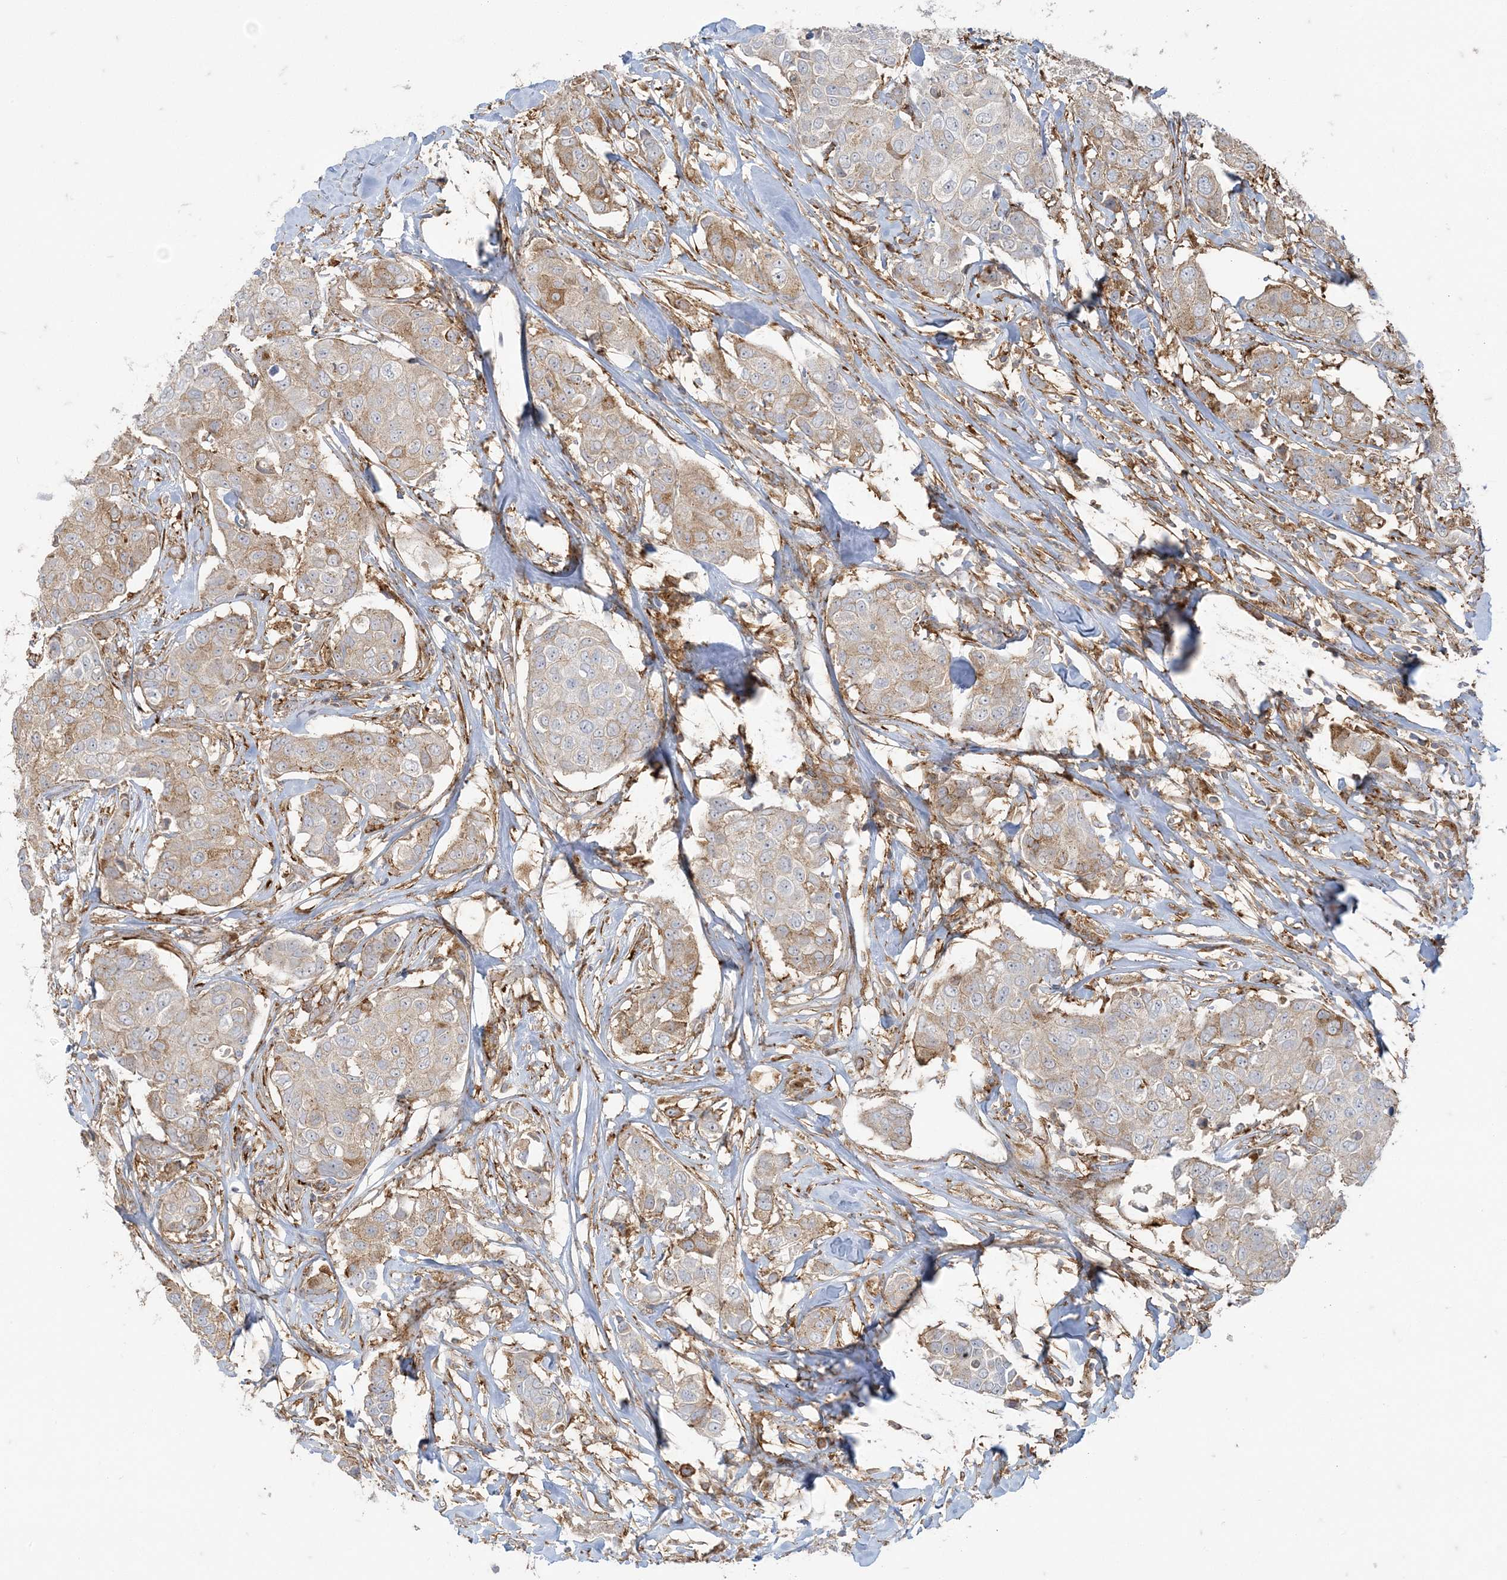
{"staining": {"intensity": "moderate", "quantity": "<25%", "location": "cytoplasmic/membranous"}, "tissue": "breast cancer", "cell_type": "Tumor cells", "image_type": "cancer", "snomed": [{"axis": "morphology", "description": "Duct carcinoma"}, {"axis": "topography", "description": "Breast"}], "caption": "Infiltrating ductal carcinoma (breast) stained with a protein marker displays moderate staining in tumor cells.", "gene": "DERL3", "patient": {"sex": "female", "age": 80}}